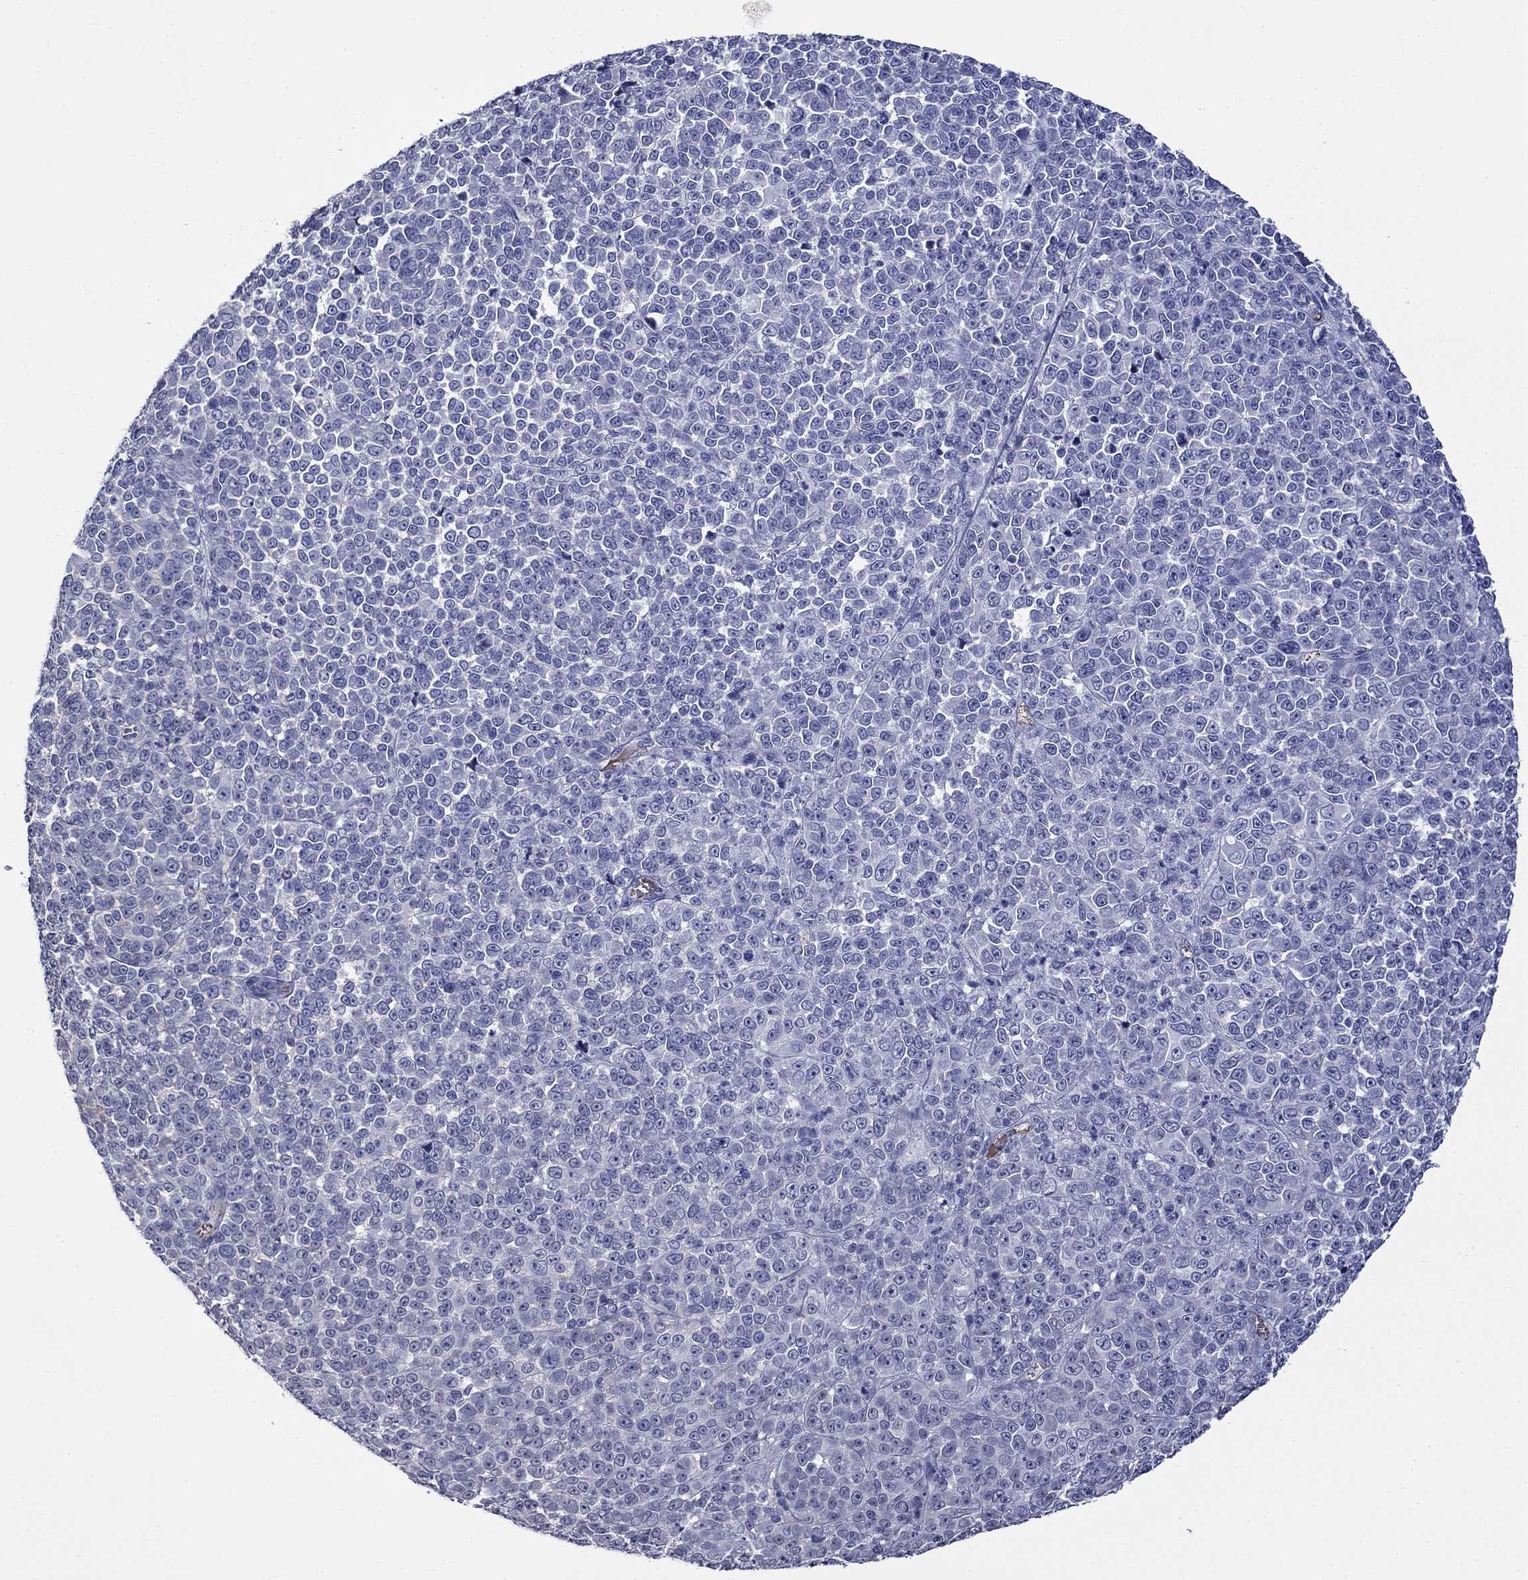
{"staining": {"intensity": "negative", "quantity": "none", "location": "none"}, "tissue": "melanoma", "cell_type": "Tumor cells", "image_type": "cancer", "snomed": [{"axis": "morphology", "description": "Malignant melanoma, NOS"}, {"axis": "topography", "description": "Skin"}], "caption": "An IHC photomicrograph of melanoma is shown. There is no staining in tumor cells of melanoma. The staining was performed using DAB to visualize the protein expression in brown, while the nuclei were stained in blue with hematoxylin (Magnification: 20x).", "gene": "APOA2", "patient": {"sex": "female", "age": 95}}